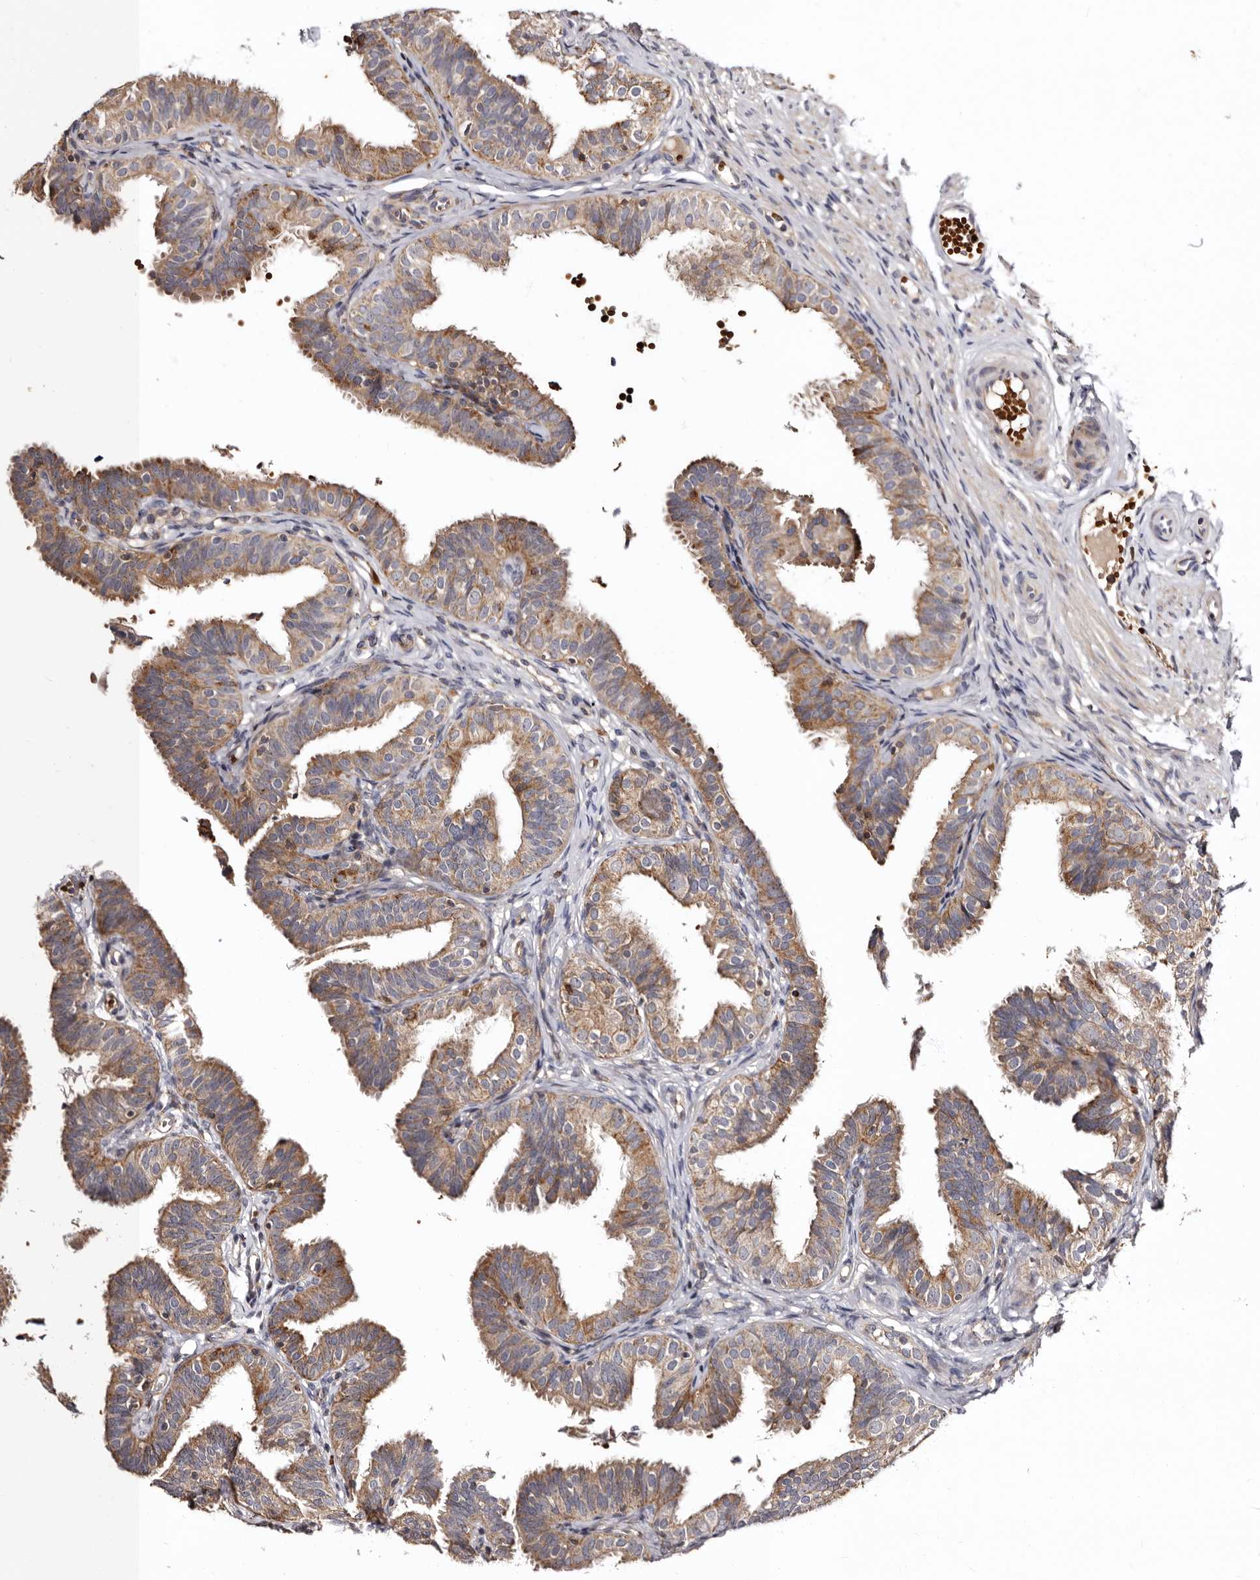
{"staining": {"intensity": "moderate", "quantity": ">75%", "location": "cytoplasmic/membranous"}, "tissue": "fallopian tube", "cell_type": "Glandular cells", "image_type": "normal", "snomed": [{"axis": "morphology", "description": "Normal tissue, NOS"}, {"axis": "topography", "description": "Fallopian tube"}], "caption": "A brown stain highlights moderate cytoplasmic/membranous expression of a protein in glandular cells of normal fallopian tube. (DAB (3,3'-diaminobenzidine) = brown stain, brightfield microscopy at high magnification).", "gene": "BAX", "patient": {"sex": "female", "age": 35}}